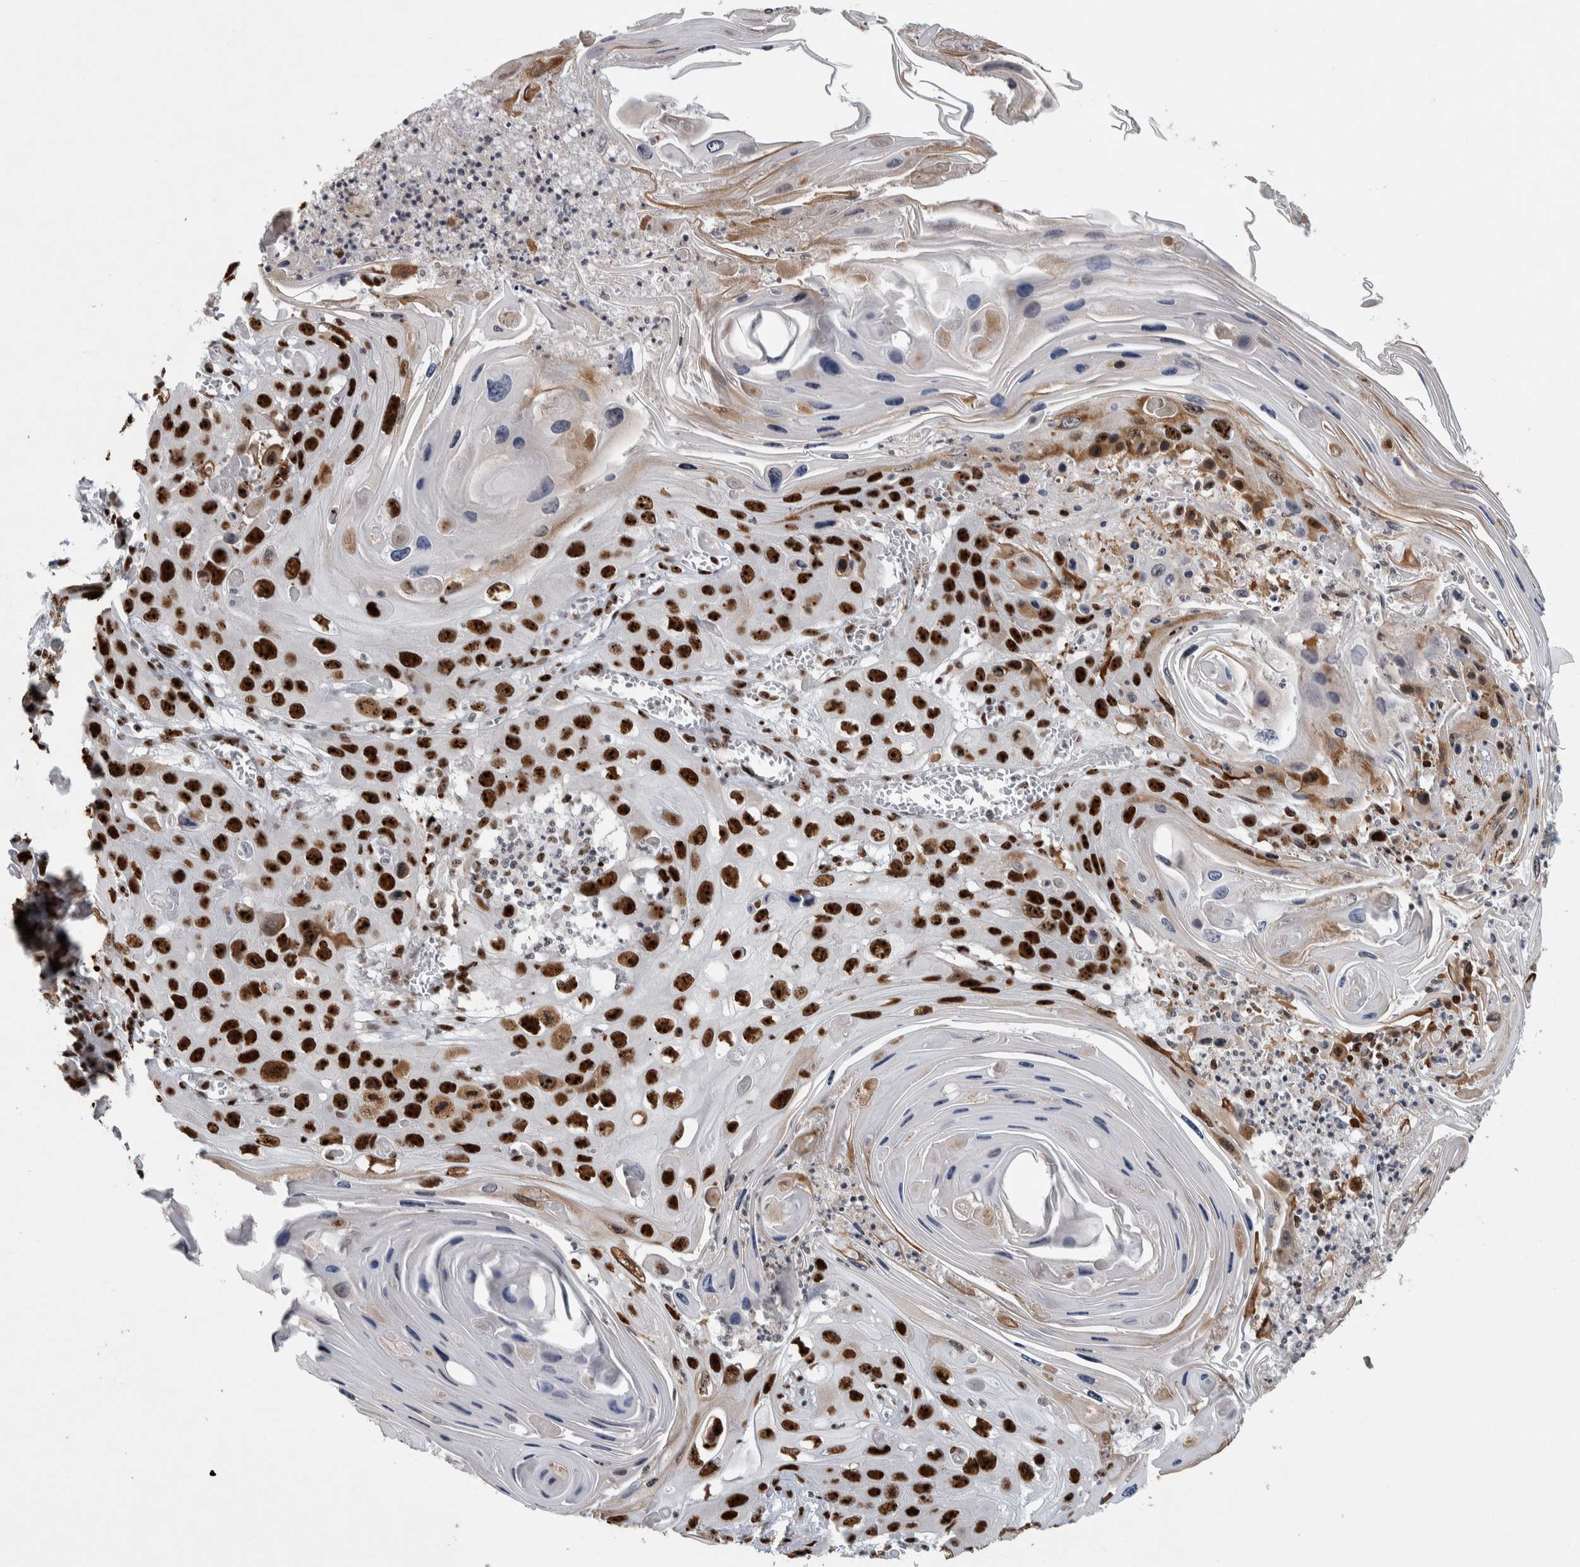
{"staining": {"intensity": "strong", "quantity": ">75%", "location": "nuclear"}, "tissue": "skin cancer", "cell_type": "Tumor cells", "image_type": "cancer", "snomed": [{"axis": "morphology", "description": "Squamous cell carcinoma, NOS"}, {"axis": "topography", "description": "Skin"}], "caption": "Immunohistochemical staining of human skin squamous cell carcinoma displays high levels of strong nuclear positivity in about >75% of tumor cells.", "gene": "NCL", "patient": {"sex": "male", "age": 55}}